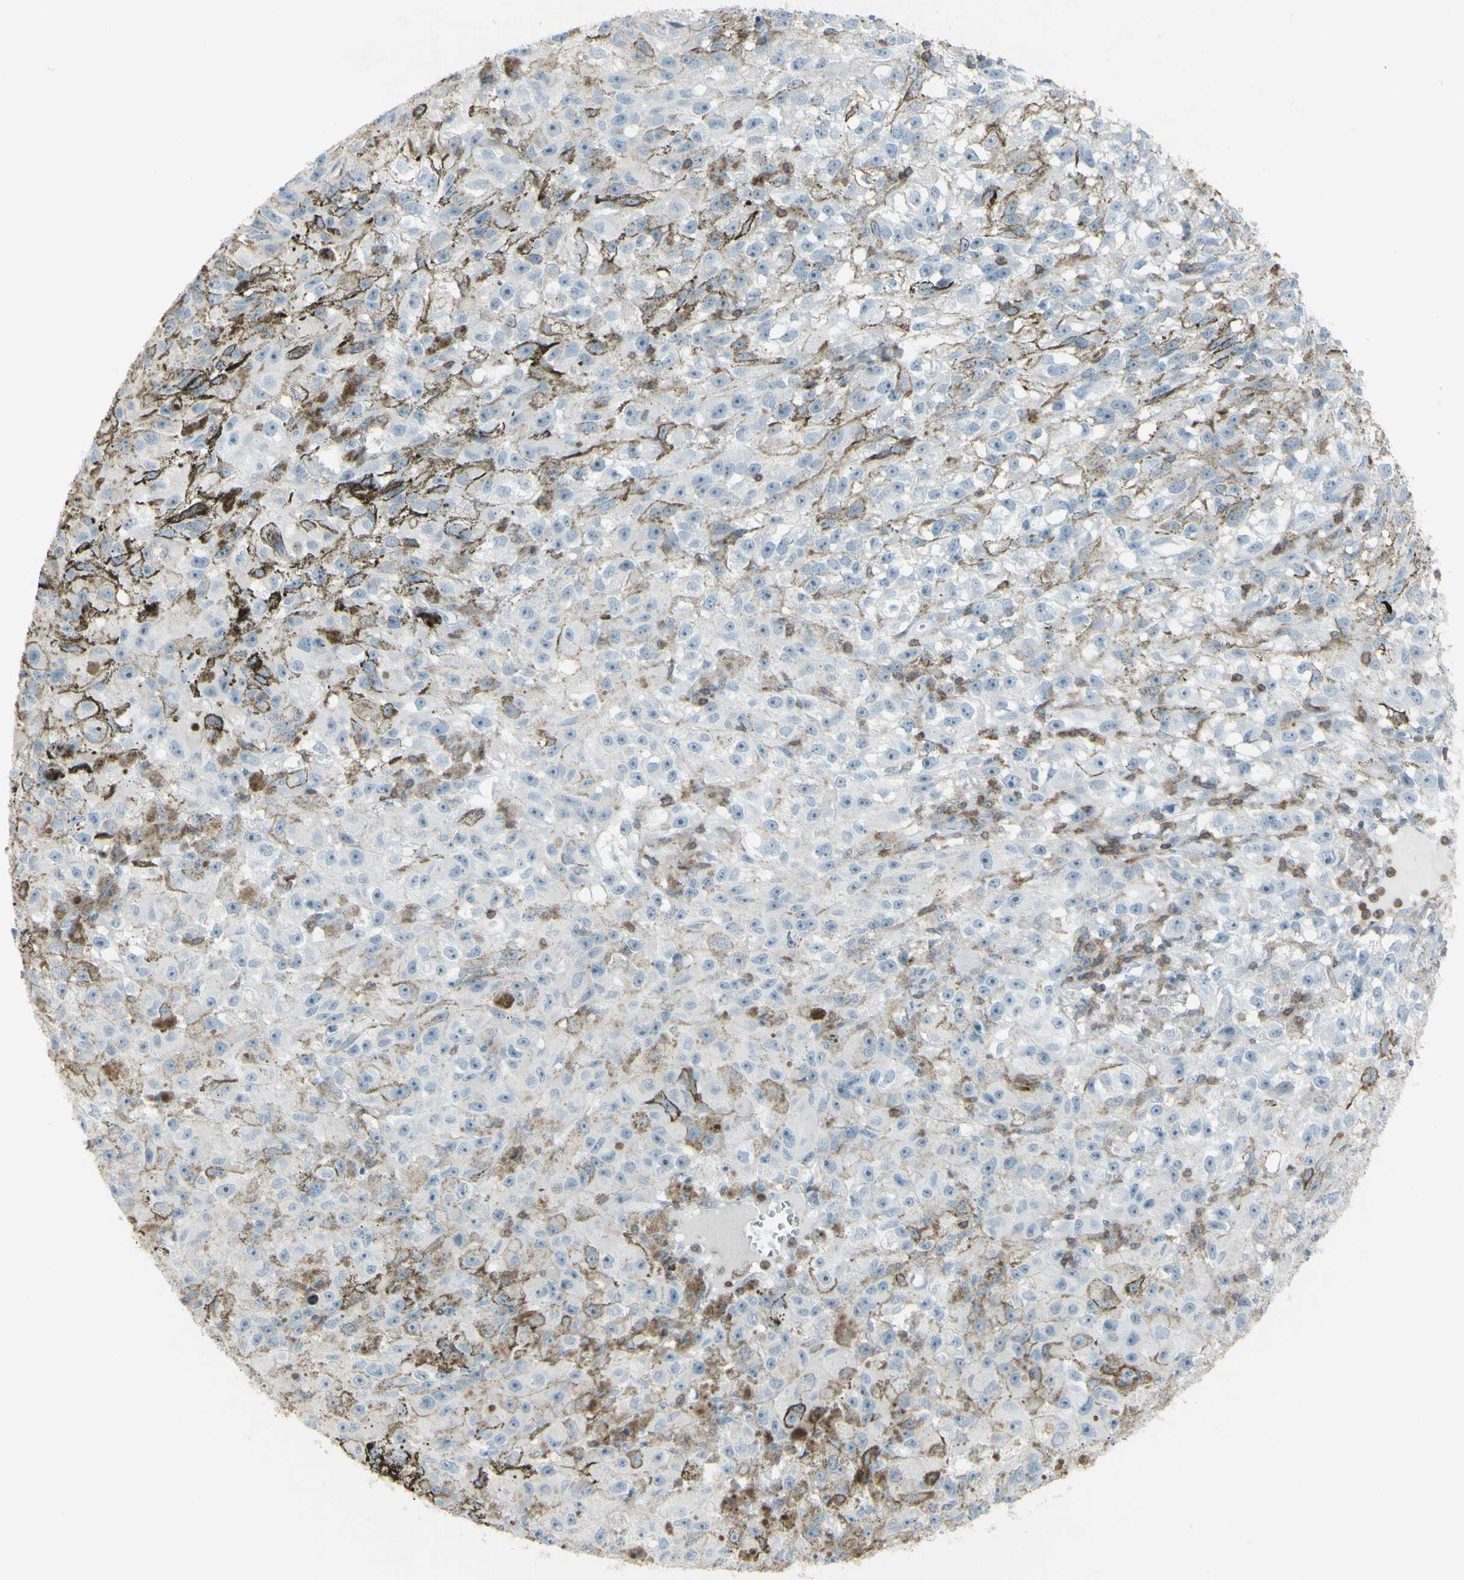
{"staining": {"intensity": "negative", "quantity": "none", "location": "none"}, "tissue": "melanoma", "cell_type": "Tumor cells", "image_type": "cancer", "snomed": [{"axis": "morphology", "description": "Malignant melanoma, NOS"}, {"axis": "topography", "description": "Skin"}], "caption": "High magnification brightfield microscopy of malignant melanoma stained with DAB (3,3'-diaminobenzidine) (brown) and counterstained with hematoxylin (blue): tumor cells show no significant positivity.", "gene": "NRG1", "patient": {"sex": "female", "age": 104}}